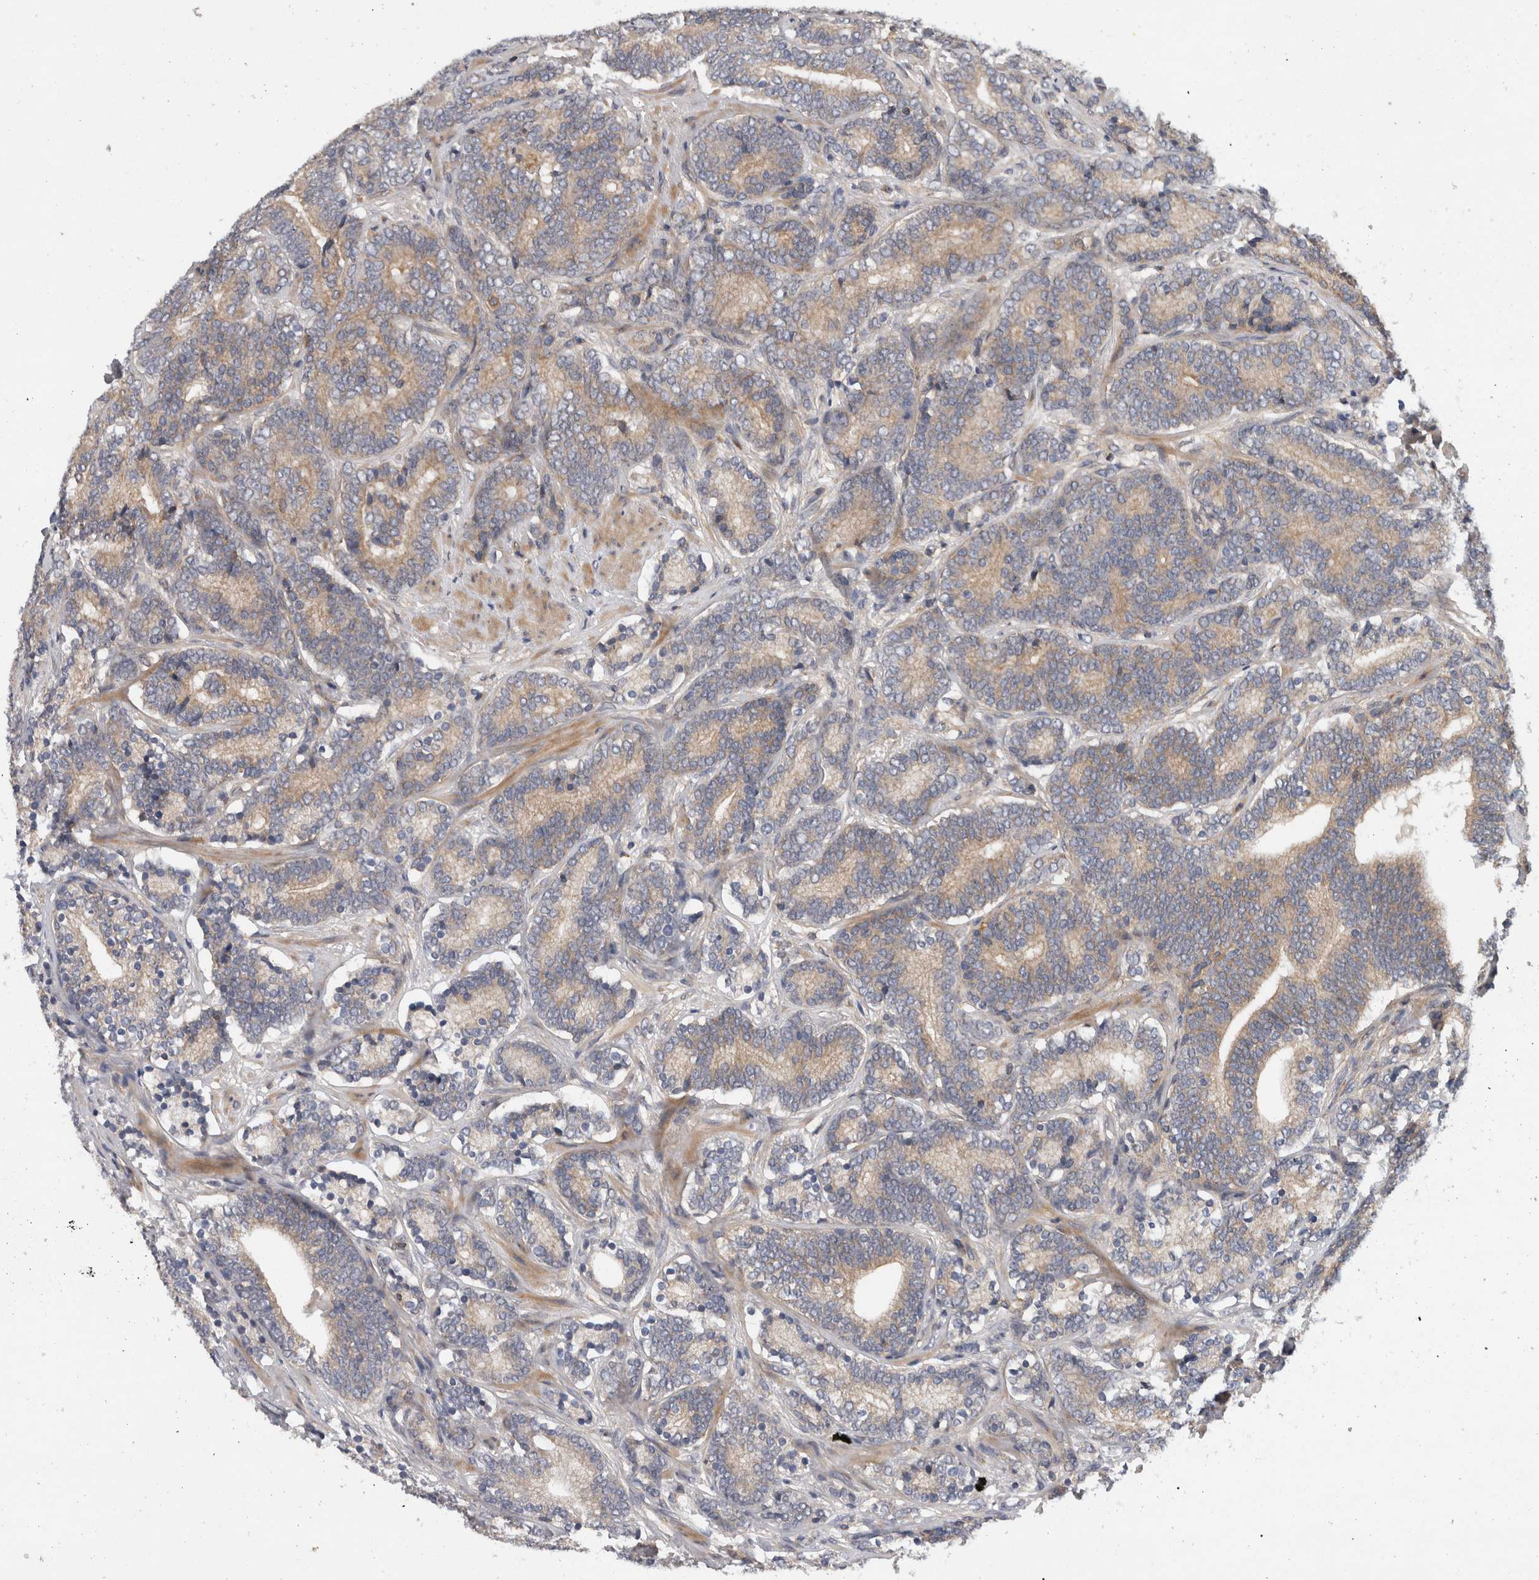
{"staining": {"intensity": "weak", "quantity": ">75%", "location": "cytoplasmic/membranous"}, "tissue": "prostate cancer", "cell_type": "Tumor cells", "image_type": "cancer", "snomed": [{"axis": "morphology", "description": "Adenocarcinoma, High grade"}, {"axis": "topography", "description": "Prostate"}], "caption": "IHC image of prostate high-grade adenocarcinoma stained for a protein (brown), which reveals low levels of weak cytoplasmic/membranous staining in approximately >75% of tumor cells.", "gene": "SCARA5", "patient": {"sex": "male", "age": 55}}